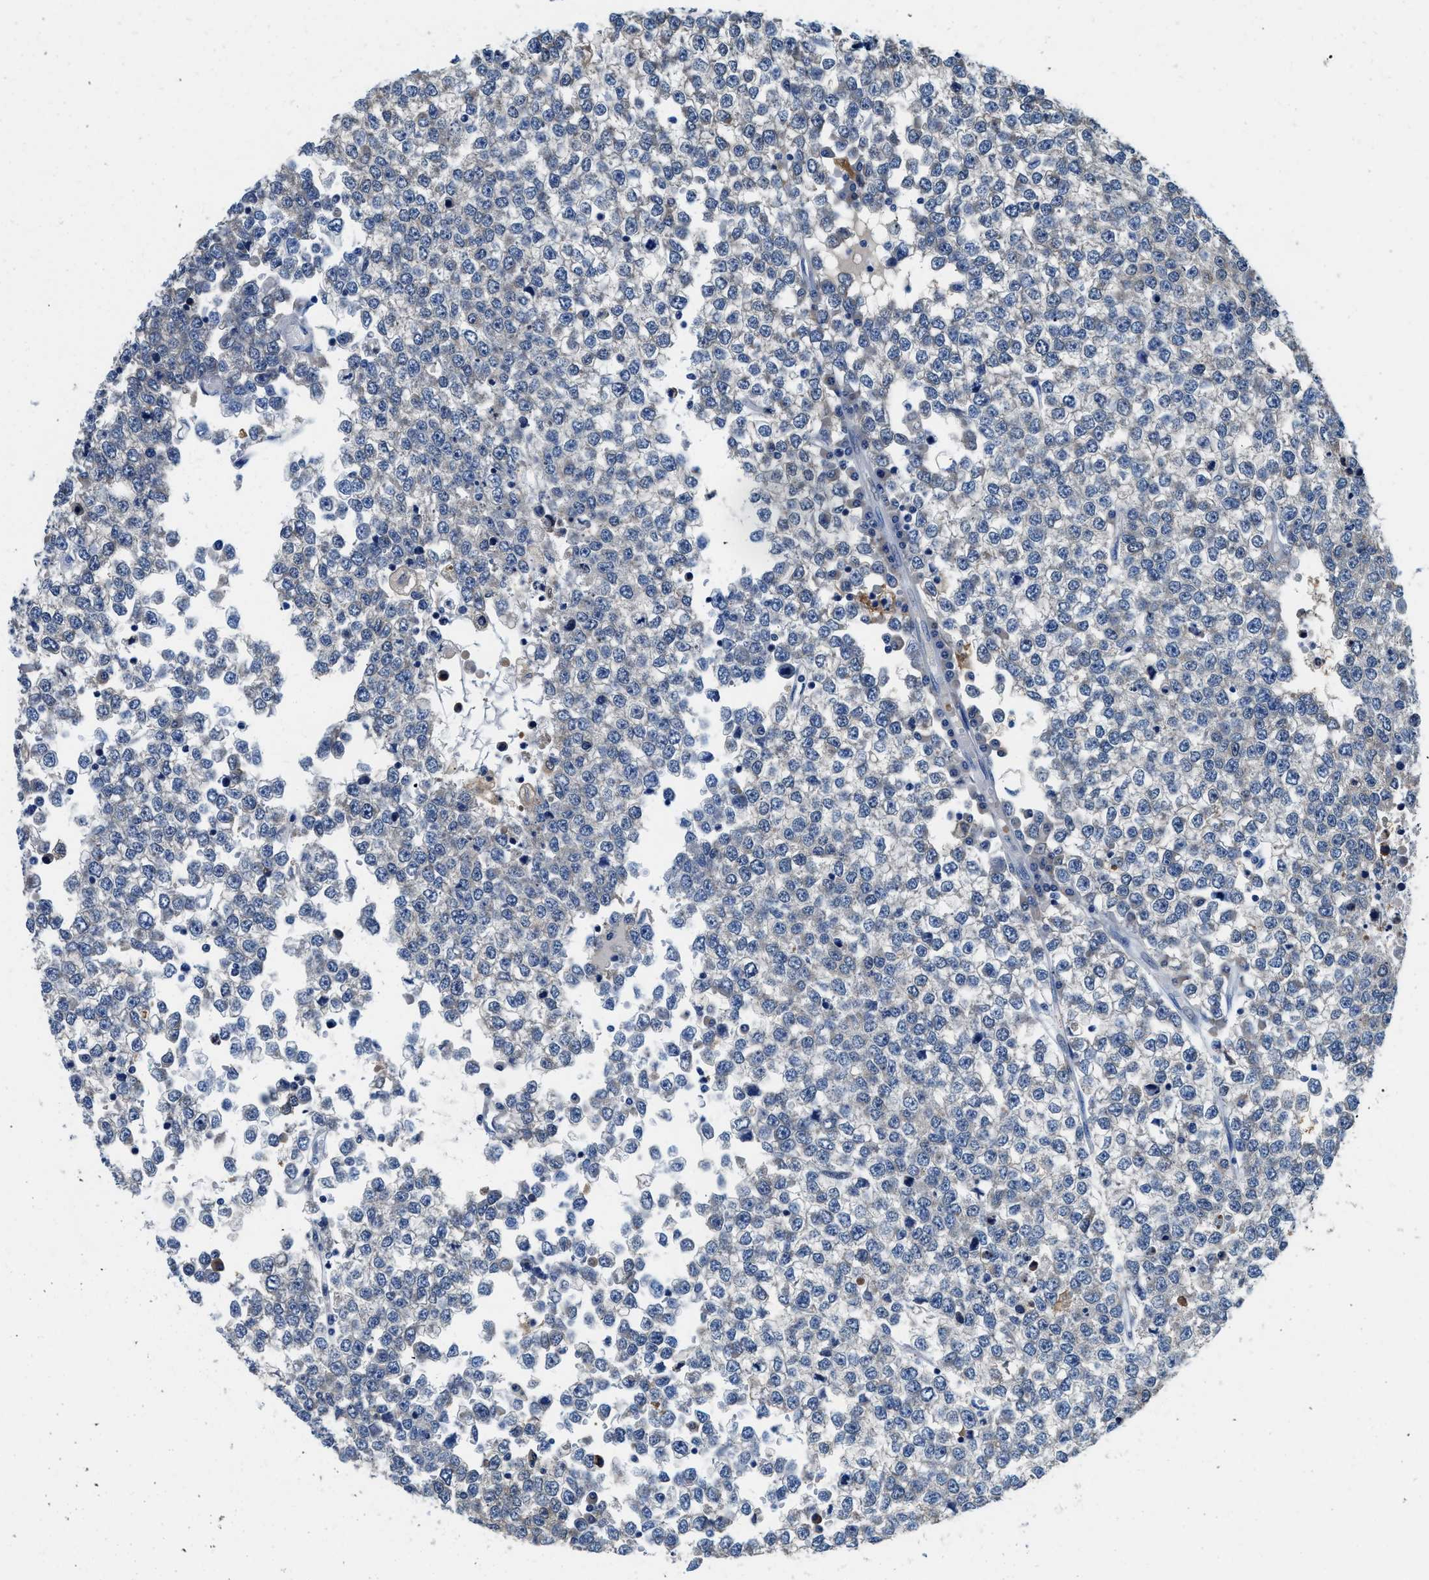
{"staining": {"intensity": "negative", "quantity": "none", "location": "none"}, "tissue": "testis cancer", "cell_type": "Tumor cells", "image_type": "cancer", "snomed": [{"axis": "morphology", "description": "Seminoma, NOS"}, {"axis": "topography", "description": "Testis"}], "caption": "Seminoma (testis) was stained to show a protein in brown. There is no significant staining in tumor cells.", "gene": "FADS6", "patient": {"sex": "male", "age": 65}}